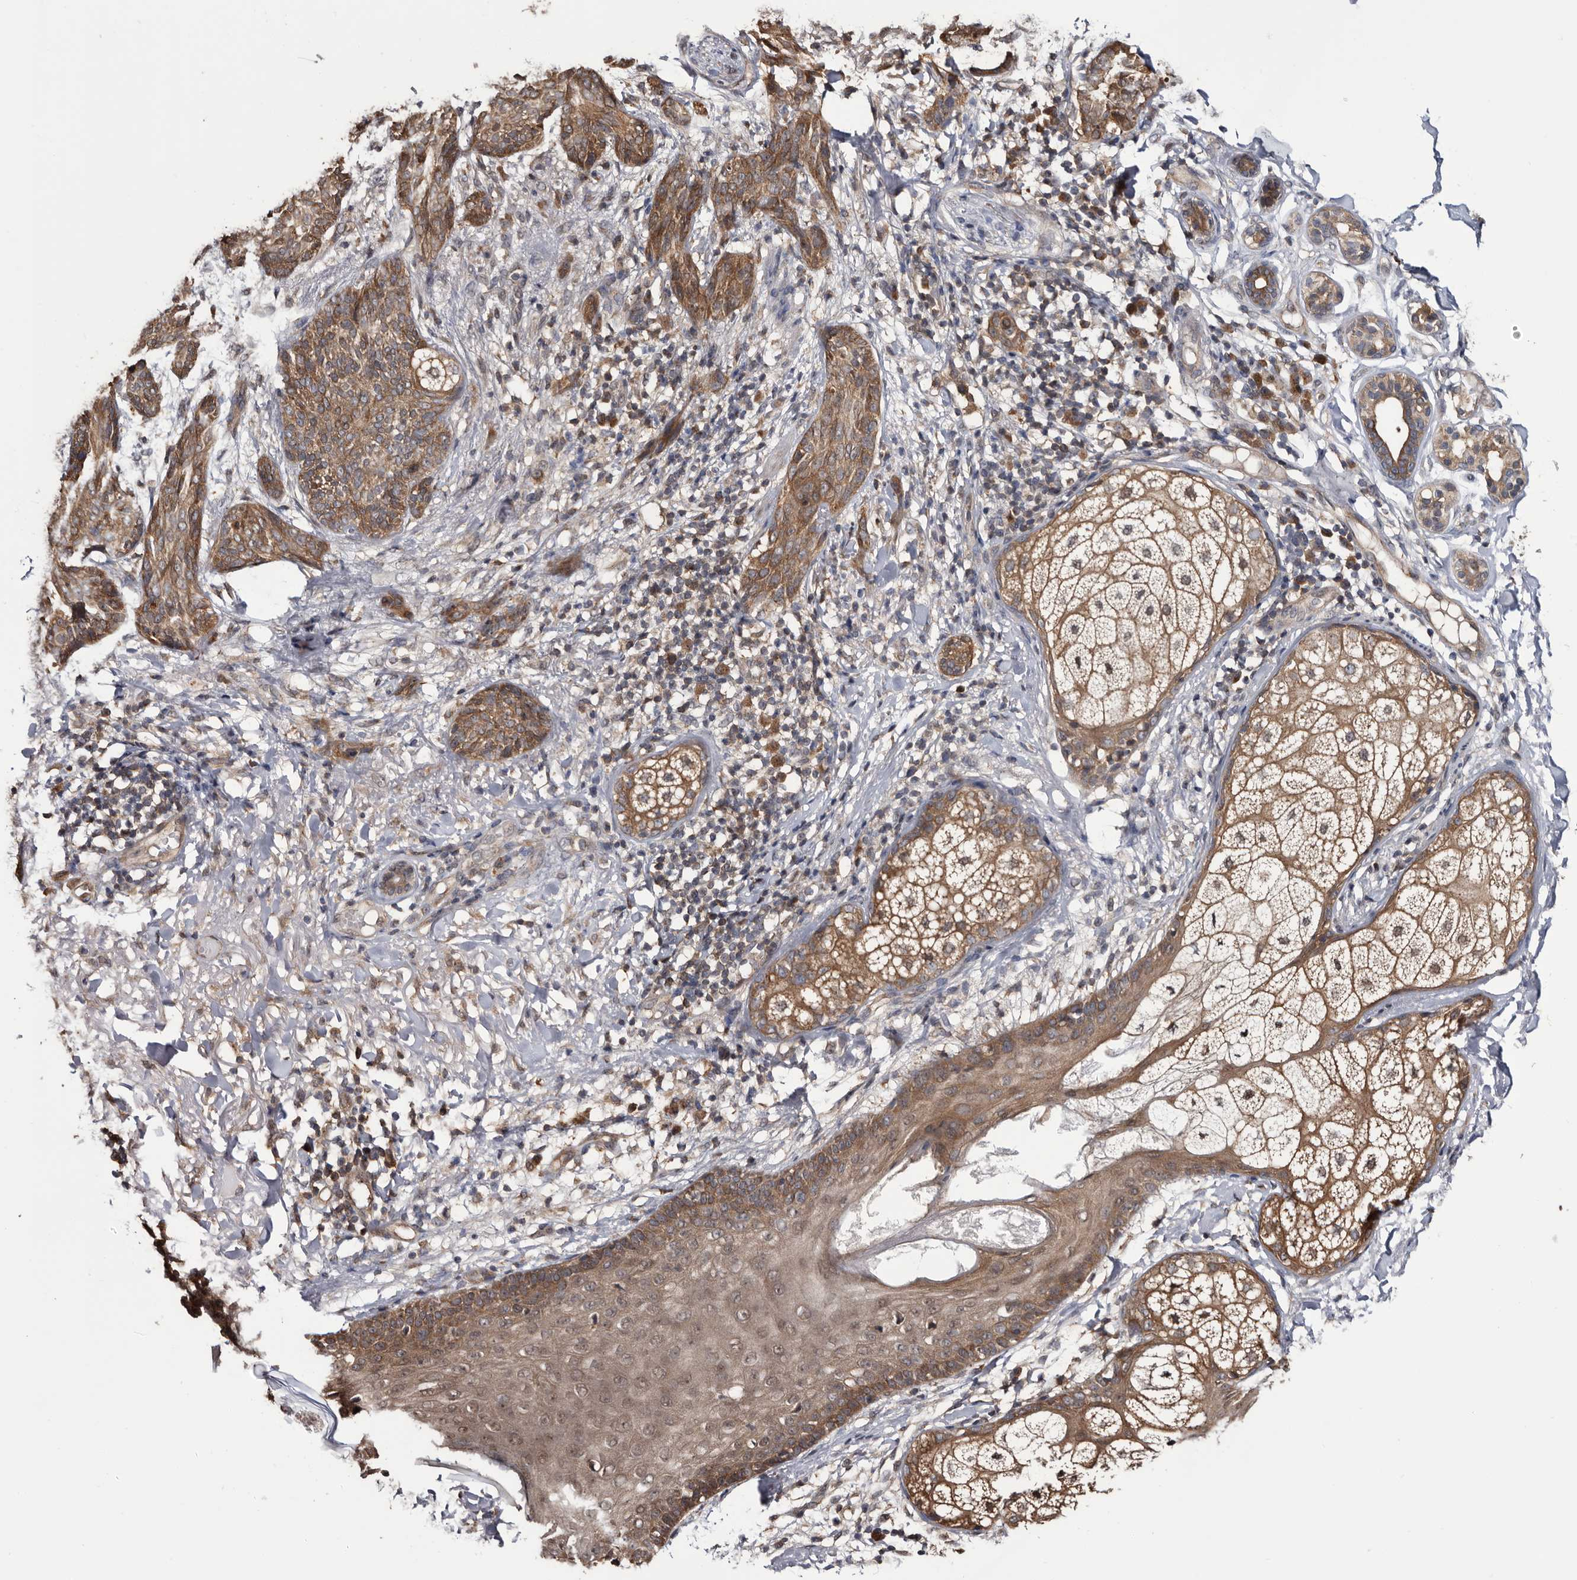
{"staining": {"intensity": "moderate", "quantity": ">75%", "location": "cytoplasmic/membranous"}, "tissue": "skin cancer", "cell_type": "Tumor cells", "image_type": "cancer", "snomed": [{"axis": "morphology", "description": "Basal cell carcinoma"}, {"axis": "topography", "description": "Skin"}], "caption": "IHC histopathology image of skin basal cell carcinoma stained for a protein (brown), which exhibits medium levels of moderate cytoplasmic/membranous expression in about >75% of tumor cells.", "gene": "TTI2", "patient": {"sex": "male", "age": 85}}